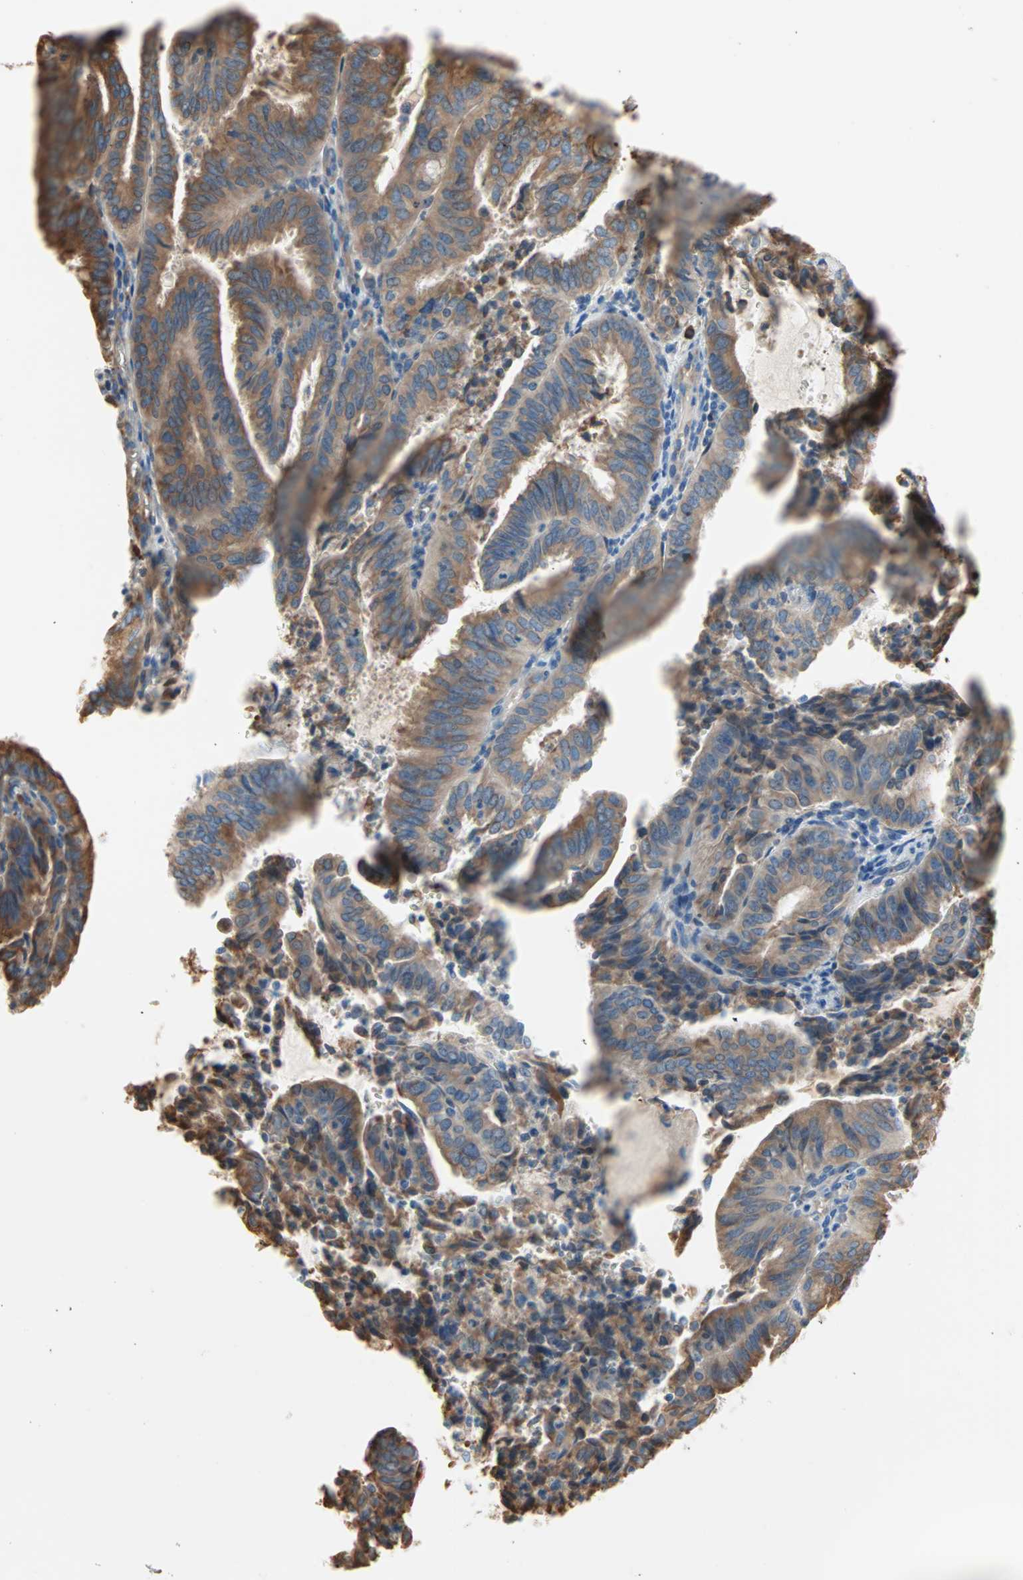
{"staining": {"intensity": "moderate", "quantity": ">75%", "location": "cytoplasmic/membranous"}, "tissue": "endometrial cancer", "cell_type": "Tumor cells", "image_type": "cancer", "snomed": [{"axis": "morphology", "description": "Adenocarcinoma, NOS"}, {"axis": "topography", "description": "Uterus"}], "caption": "A high-resolution image shows IHC staining of adenocarcinoma (endometrial), which shows moderate cytoplasmic/membranous expression in about >75% of tumor cells. The staining was performed using DAB, with brown indicating positive protein expression. Nuclei are stained blue with hematoxylin.", "gene": "PLCXD1", "patient": {"sex": "female", "age": 60}}